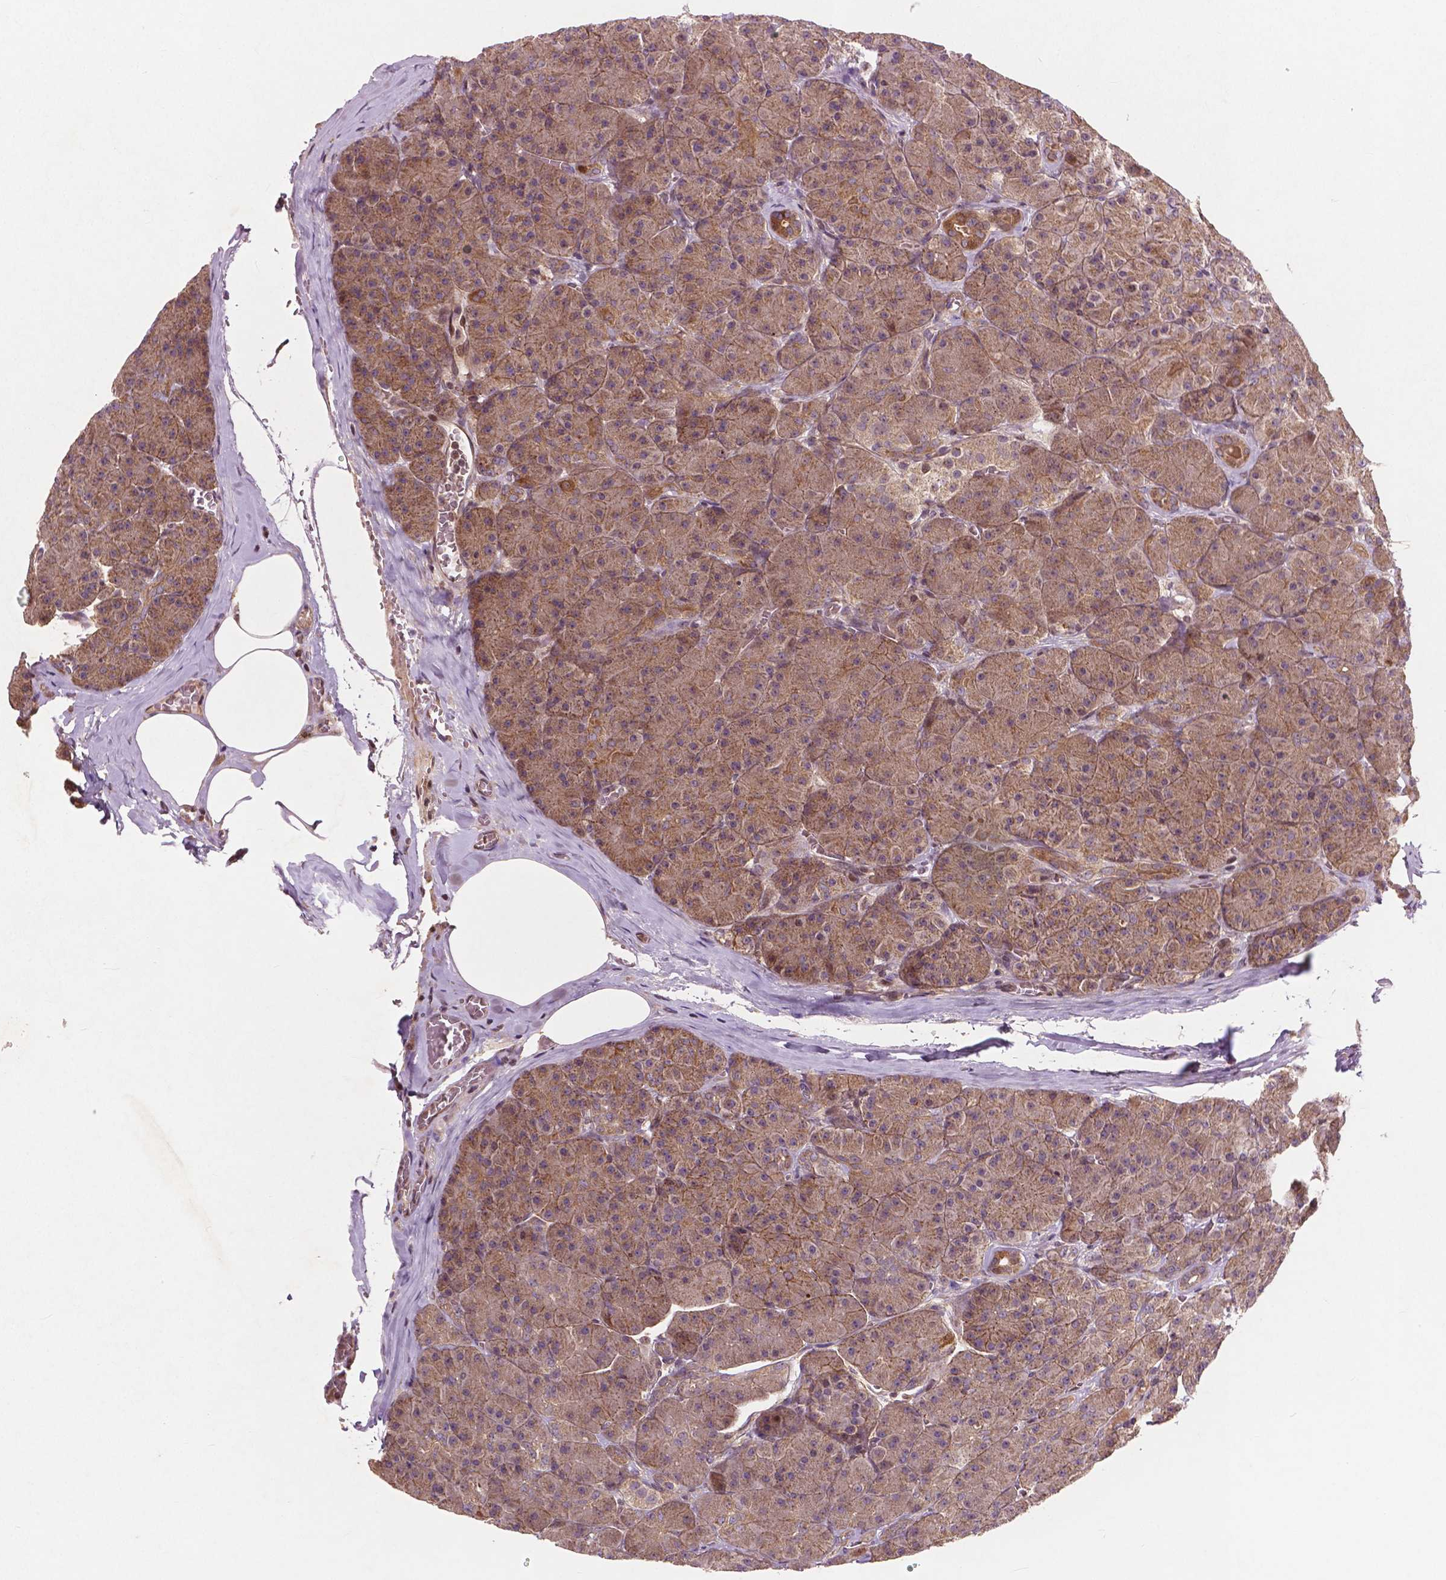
{"staining": {"intensity": "moderate", "quantity": "25%-75%", "location": "cytoplasmic/membranous"}, "tissue": "pancreas", "cell_type": "Exocrine glandular cells", "image_type": "normal", "snomed": [{"axis": "morphology", "description": "Normal tissue, NOS"}, {"axis": "topography", "description": "Pancreas"}], "caption": "The image exhibits staining of normal pancreas, revealing moderate cytoplasmic/membranous protein expression (brown color) within exocrine glandular cells. Immunohistochemistry stains the protein in brown and the nuclei are stained blue.", "gene": "B3GALNT2", "patient": {"sex": "male", "age": 57}}